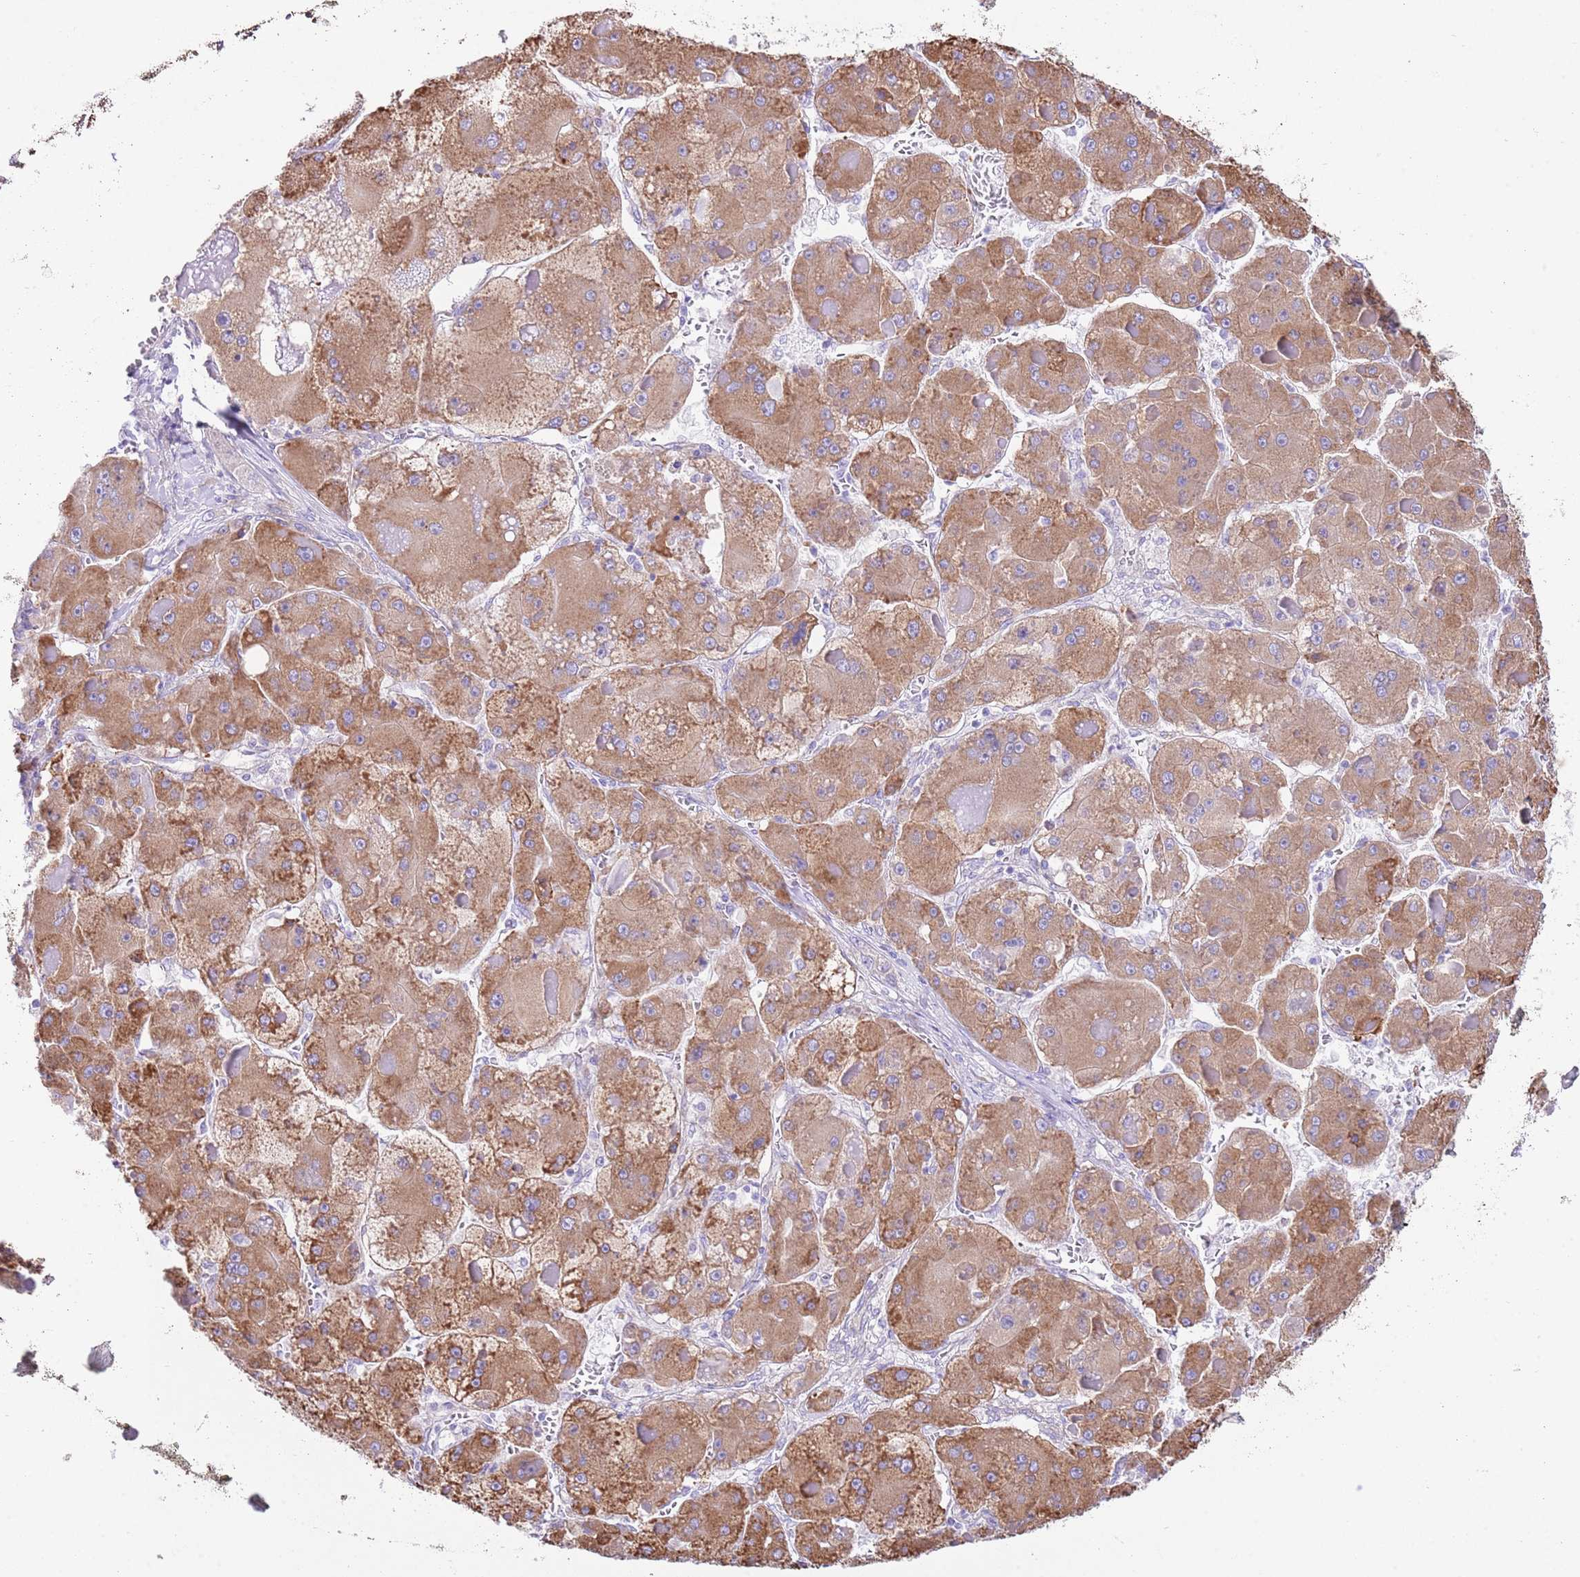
{"staining": {"intensity": "moderate", "quantity": ">75%", "location": "cytoplasmic/membranous"}, "tissue": "liver cancer", "cell_type": "Tumor cells", "image_type": "cancer", "snomed": [{"axis": "morphology", "description": "Carcinoma, Hepatocellular, NOS"}, {"axis": "topography", "description": "Liver"}], "caption": "The photomicrograph exhibits immunohistochemical staining of hepatocellular carcinoma (liver). There is moderate cytoplasmic/membranous staining is identified in approximately >75% of tumor cells.", "gene": "RPS10", "patient": {"sex": "female", "age": 73}}